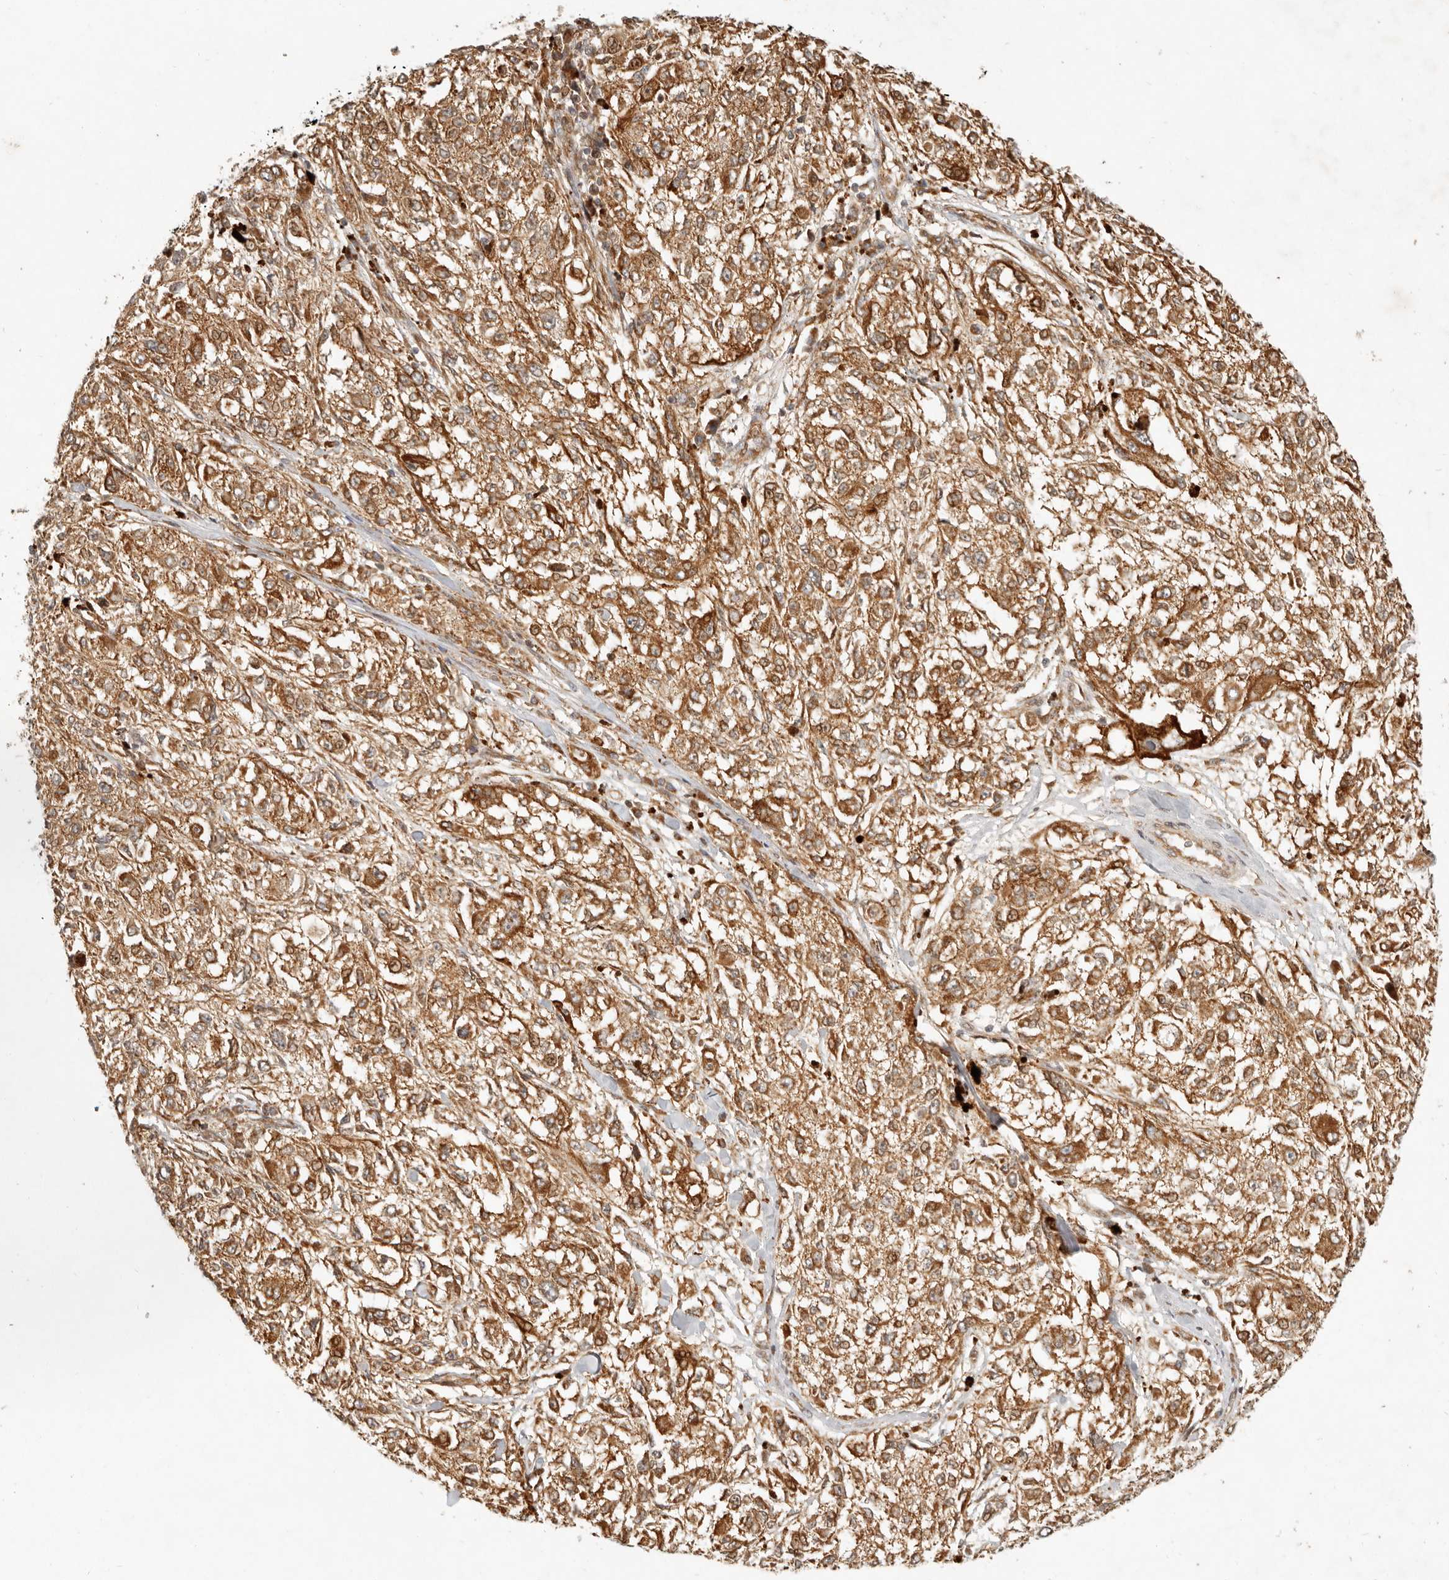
{"staining": {"intensity": "moderate", "quantity": ">75%", "location": "cytoplasmic/membranous"}, "tissue": "melanoma", "cell_type": "Tumor cells", "image_type": "cancer", "snomed": [{"axis": "morphology", "description": "Necrosis, NOS"}, {"axis": "morphology", "description": "Malignant melanoma, NOS"}, {"axis": "topography", "description": "Skin"}], "caption": "Immunohistochemical staining of melanoma displays moderate cytoplasmic/membranous protein expression in about >75% of tumor cells. (DAB IHC with brightfield microscopy, high magnification).", "gene": "KLHL38", "patient": {"sex": "female", "age": 87}}